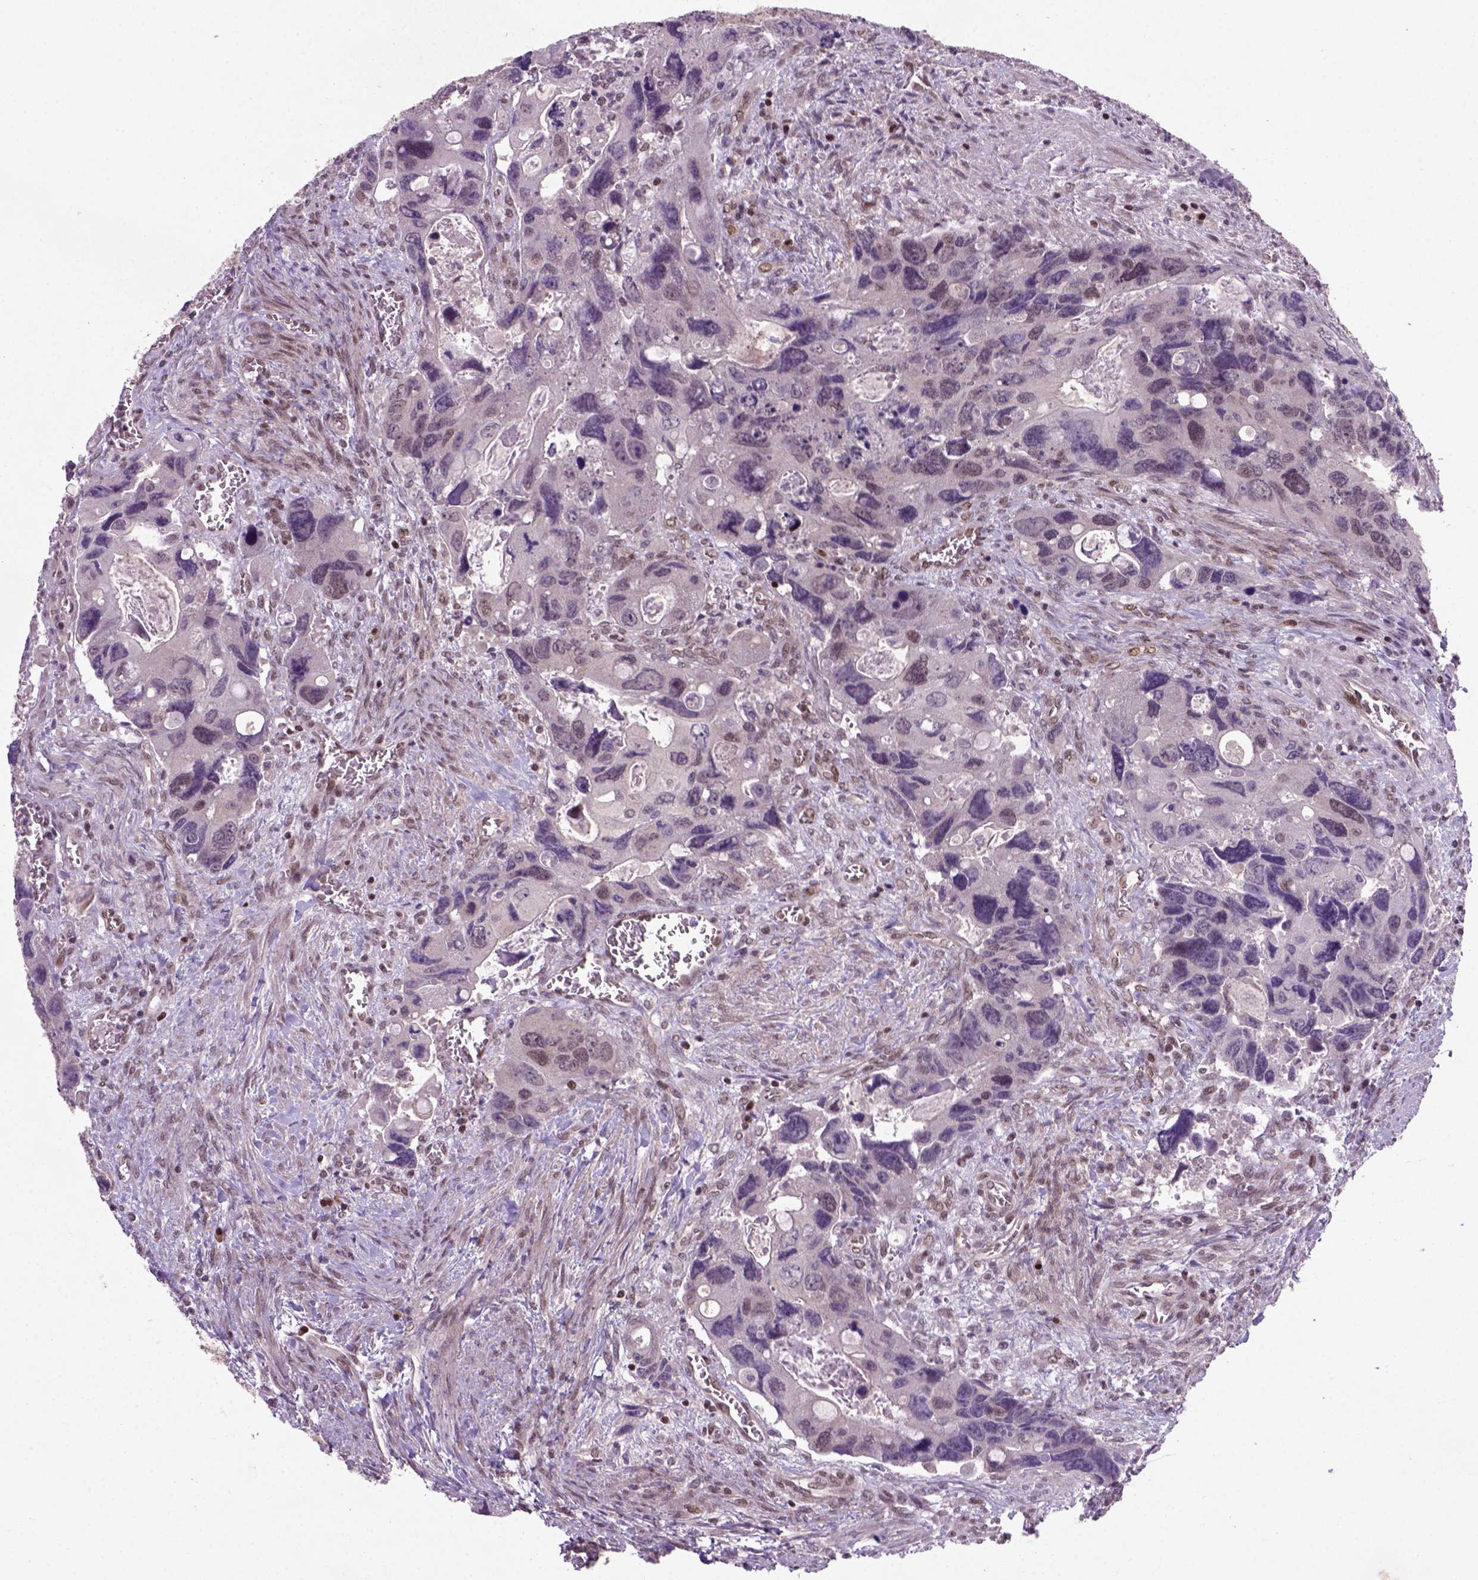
{"staining": {"intensity": "weak", "quantity": "<25%", "location": "nuclear"}, "tissue": "colorectal cancer", "cell_type": "Tumor cells", "image_type": "cancer", "snomed": [{"axis": "morphology", "description": "Adenocarcinoma, NOS"}, {"axis": "topography", "description": "Rectum"}], "caption": "Immunohistochemical staining of colorectal adenocarcinoma demonstrates no significant expression in tumor cells.", "gene": "MGMT", "patient": {"sex": "male", "age": 62}}